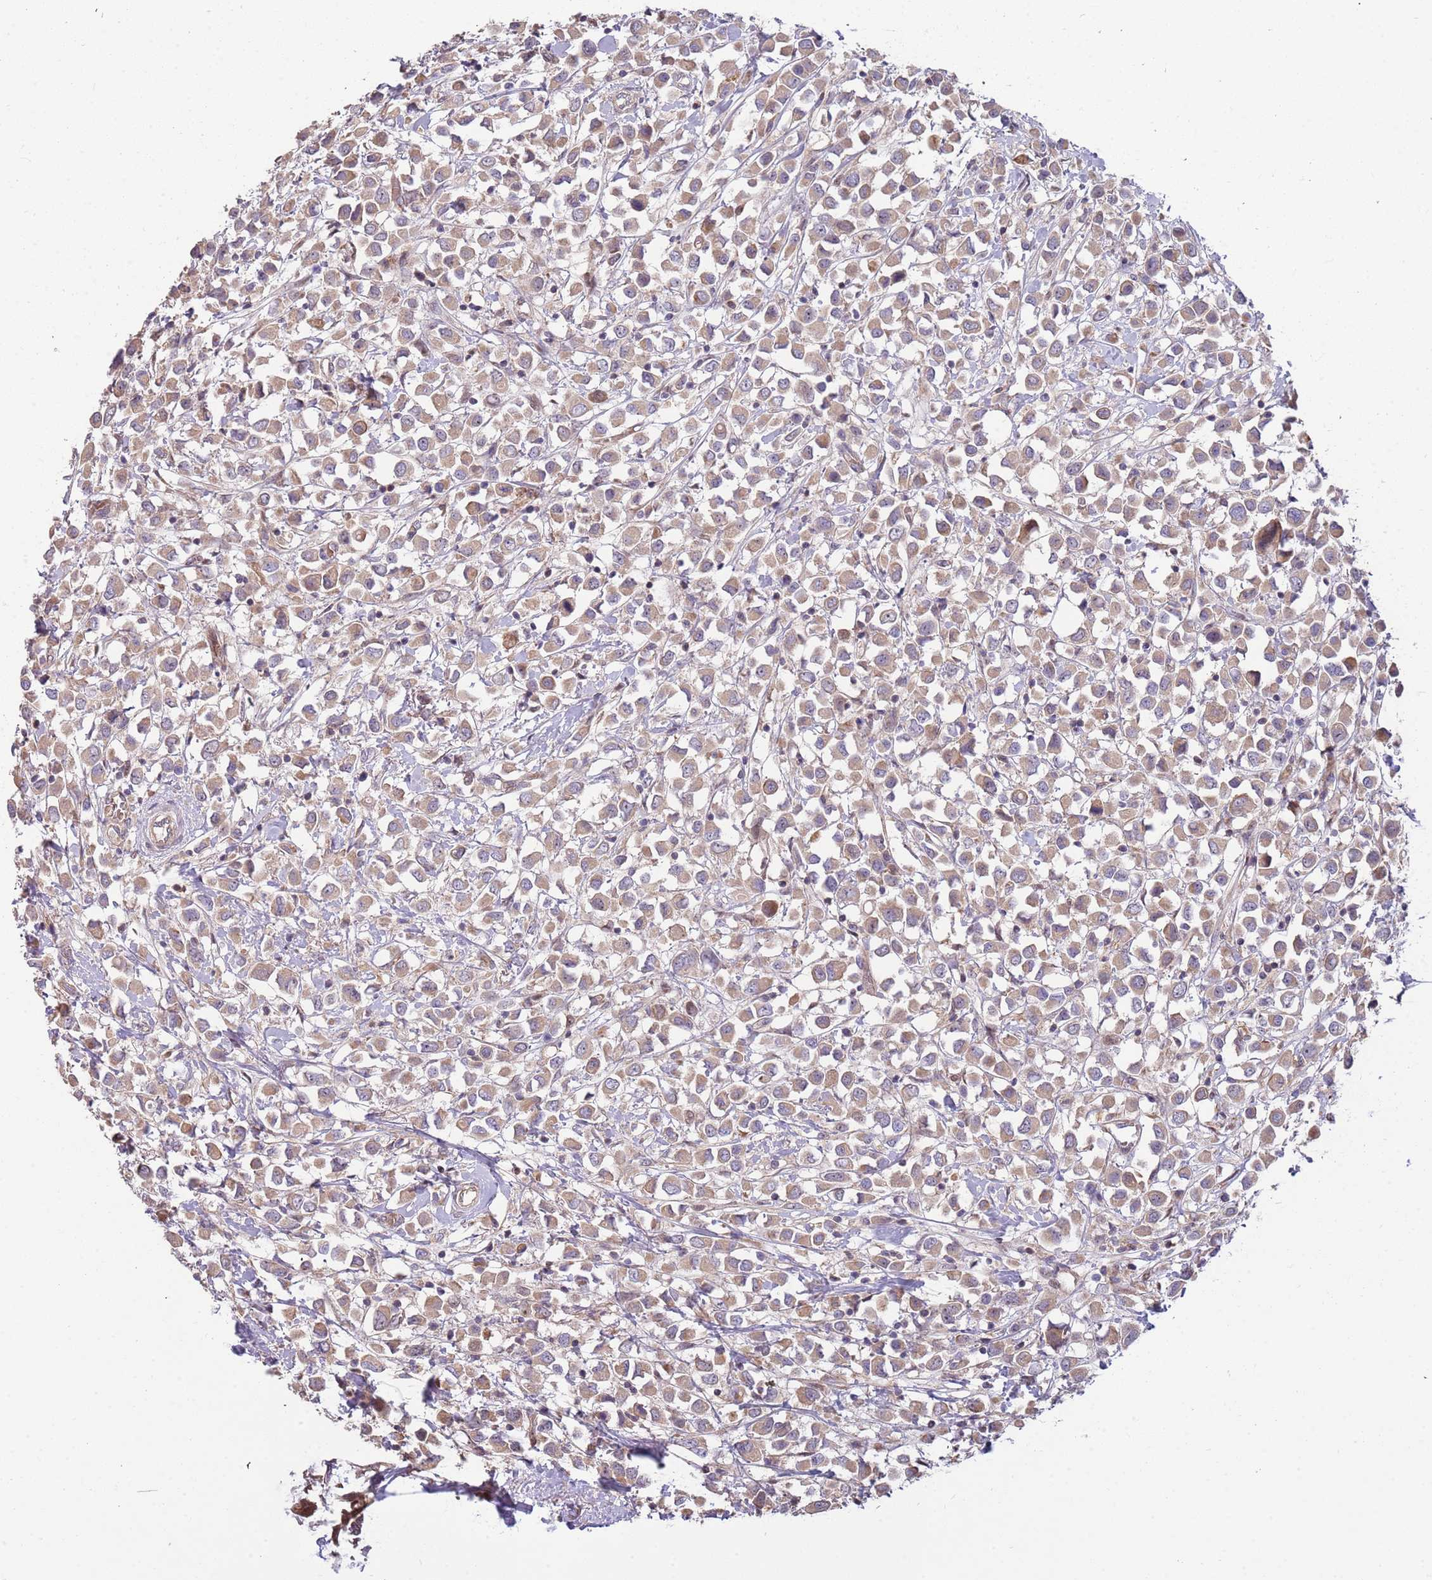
{"staining": {"intensity": "moderate", "quantity": ">75%", "location": "cytoplasmic/membranous"}, "tissue": "breast cancer", "cell_type": "Tumor cells", "image_type": "cancer", "snomed": [{"axis": "morphology", "description": "Duct carcinoma"}, {"axis": "topography", "description": "Breast"}], "caption": "Tumor cells demonstrate medium levels of moderate cytoplasmic/membranous positivity in approximately >75% of cells in infiltrating ductal carcinoma (breast).", "gene": "TRAPPC6B", "patient": {"sex": "female", "age": 61}}